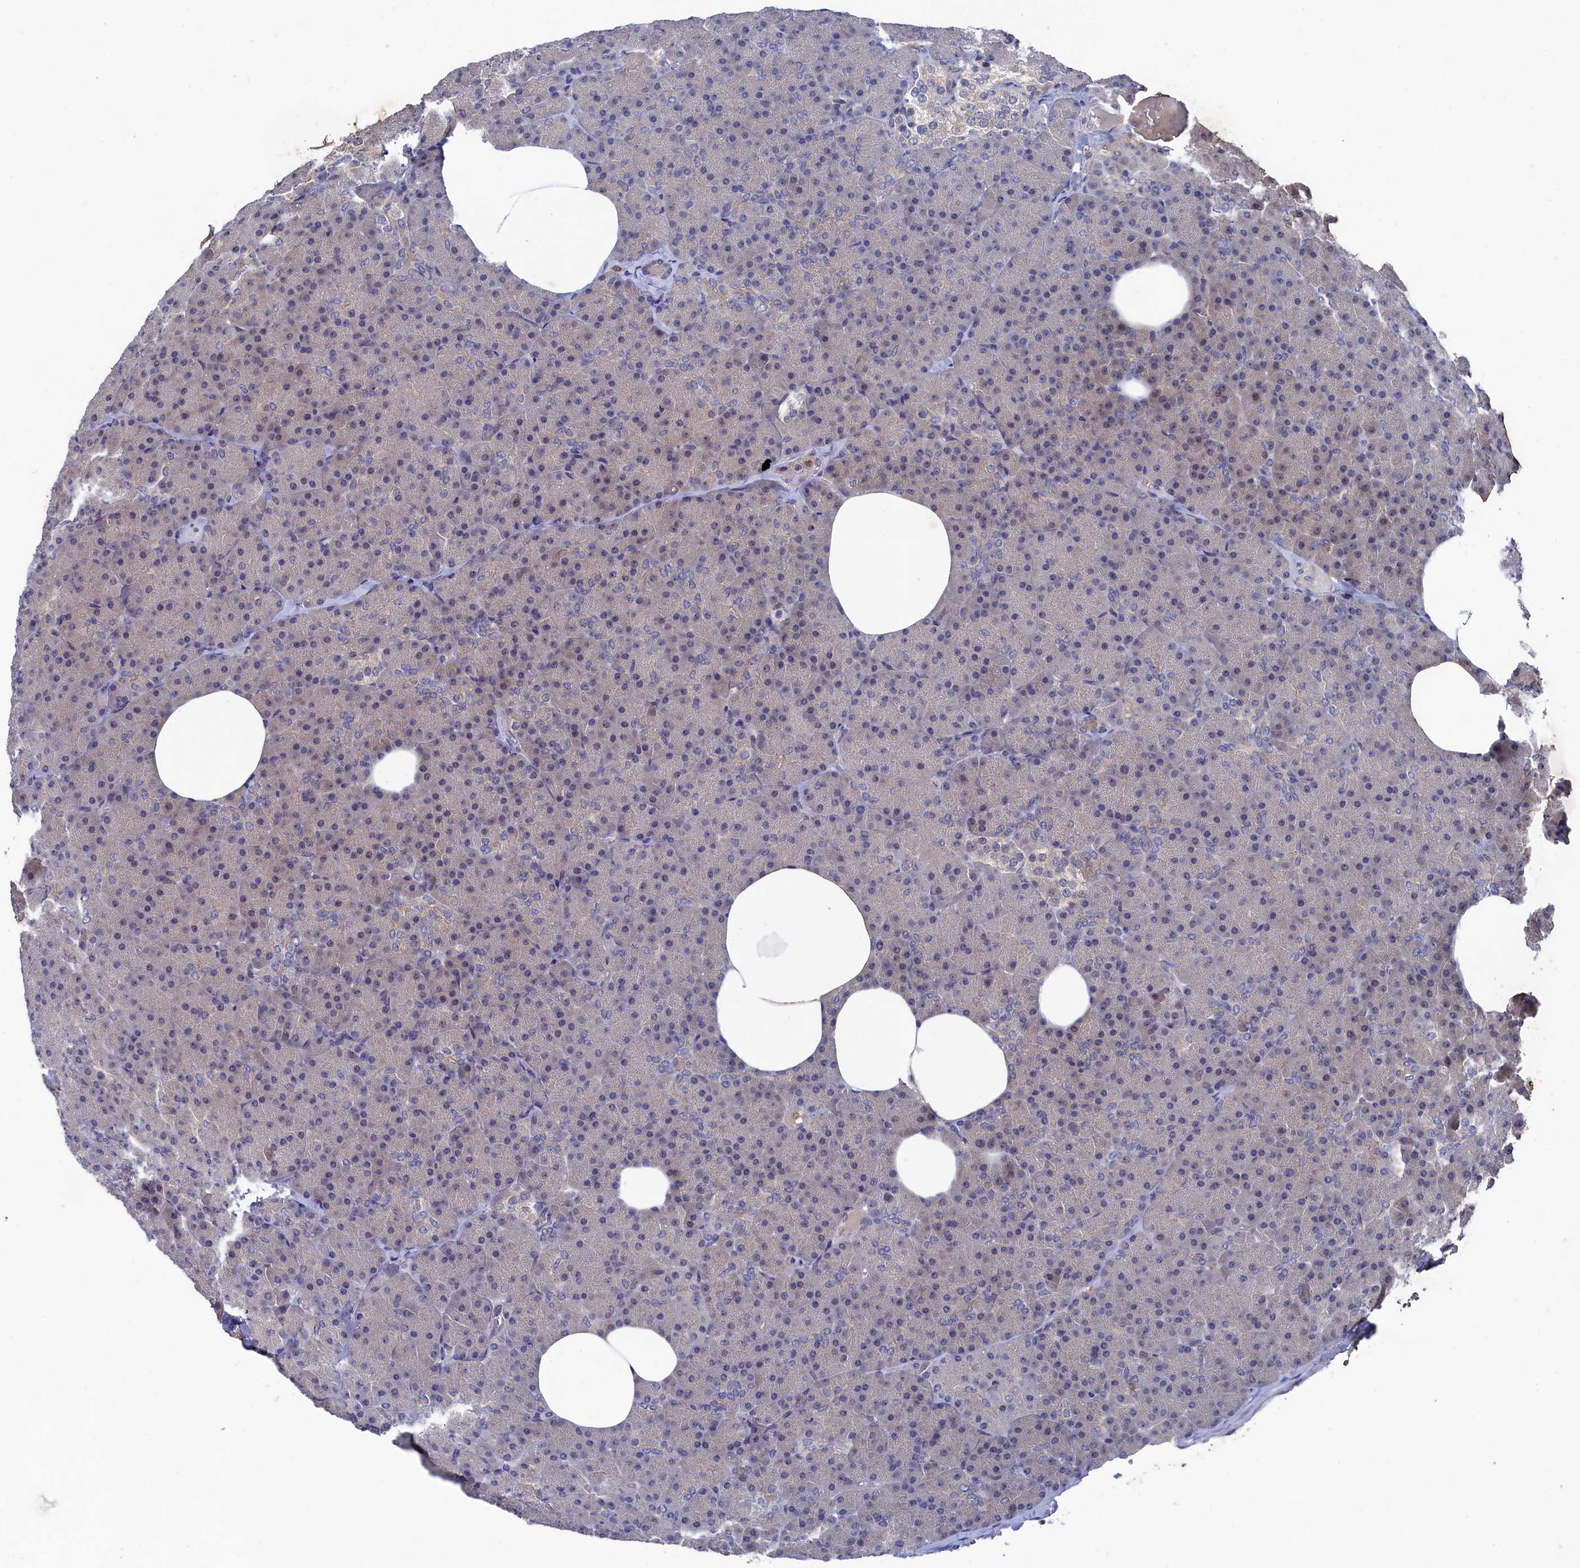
{"staining": {"intensity": "weak", "quantity": "<25%", "location": "cytoplasmic/membranous,nuclear"}, "tissue": "pancreas", "cell_type": "Exocrine glandular cells", "image_type": "normal", "snomed": [{"axis": "morphology", "description": "Normal tissue, NOS"}, {"axis": "morphology", "description": "Carcinoid, malignant, NOS"}, {"axis": "topography", "description": "Pancreas"}], "caption": "An immunohistochemistry (IHC) photomicrograph of benign pancreas is shown. There is no staining in exocrine glandular cells of pancreas. (DAB (3,3'-diaminobenzidine) immunohistochemistry, high magnification).", "gene": "RNH1", "patient": {"sex": "female", "age": 35}}